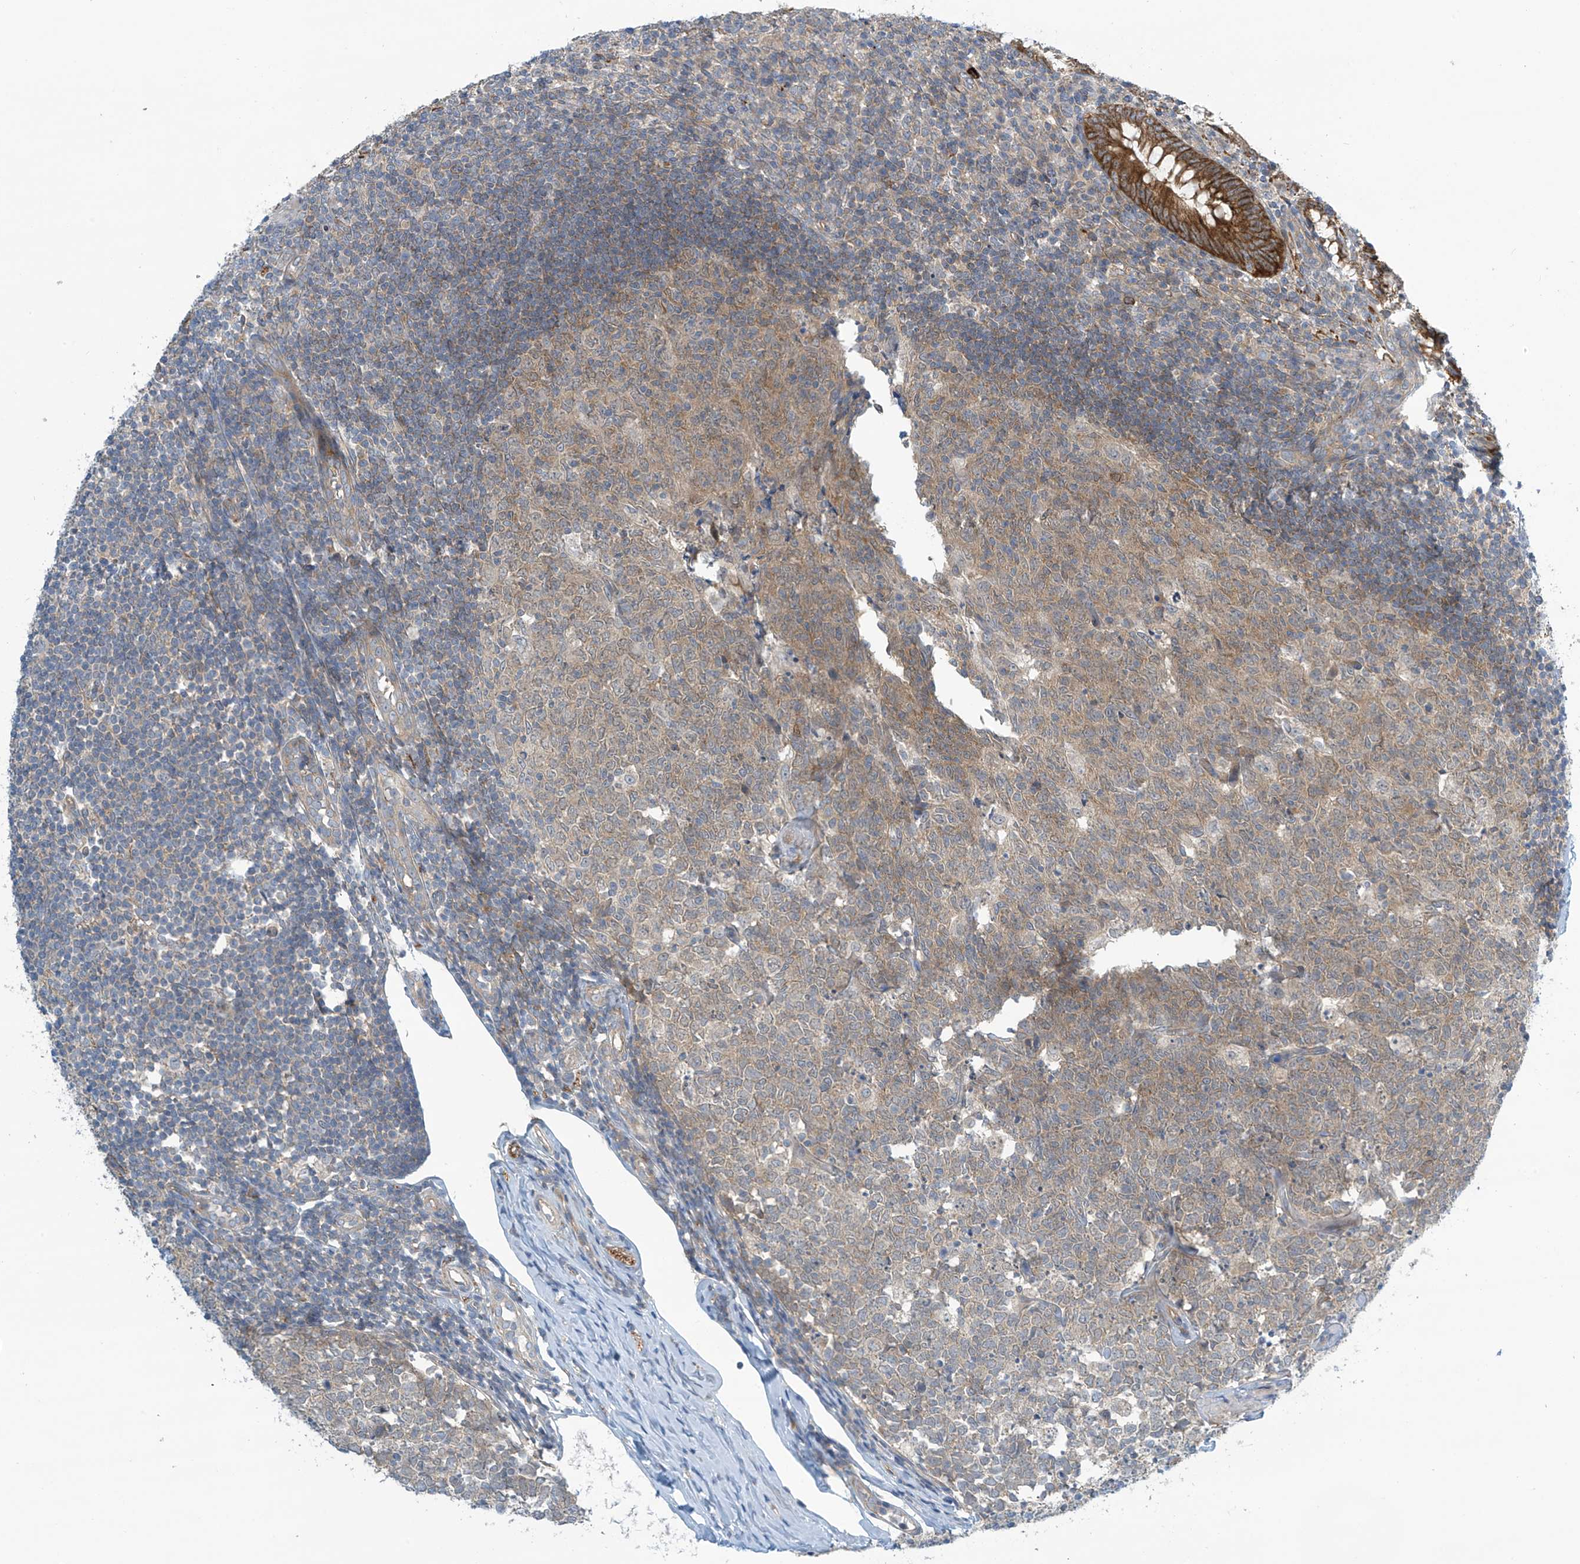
{"staining": {"intensity": "strong", "quantity": ">75%", "location": "cytoplasmic/membranous"}, "tissue": "appendix", "cell_type": "Glandular cells", "image_type": "normal", "snomed": [{"axis": "morphology", "description": "Normal tissue, NOS"}, {"axis": "topography", "description": "Appendix"}], "caption": "Immunohistochemistry histopathology image of unremarkable appendix: human appendix stained using immunohistochemistry demonstrates high levels of strong protein expression localized specifically in the cytoplasmic/membranous of glandular cells, appearing as a cytoplasmic/membranous brown color.", "gene": "FSD1L", "patient": {"sex": "male", "age": 14}}